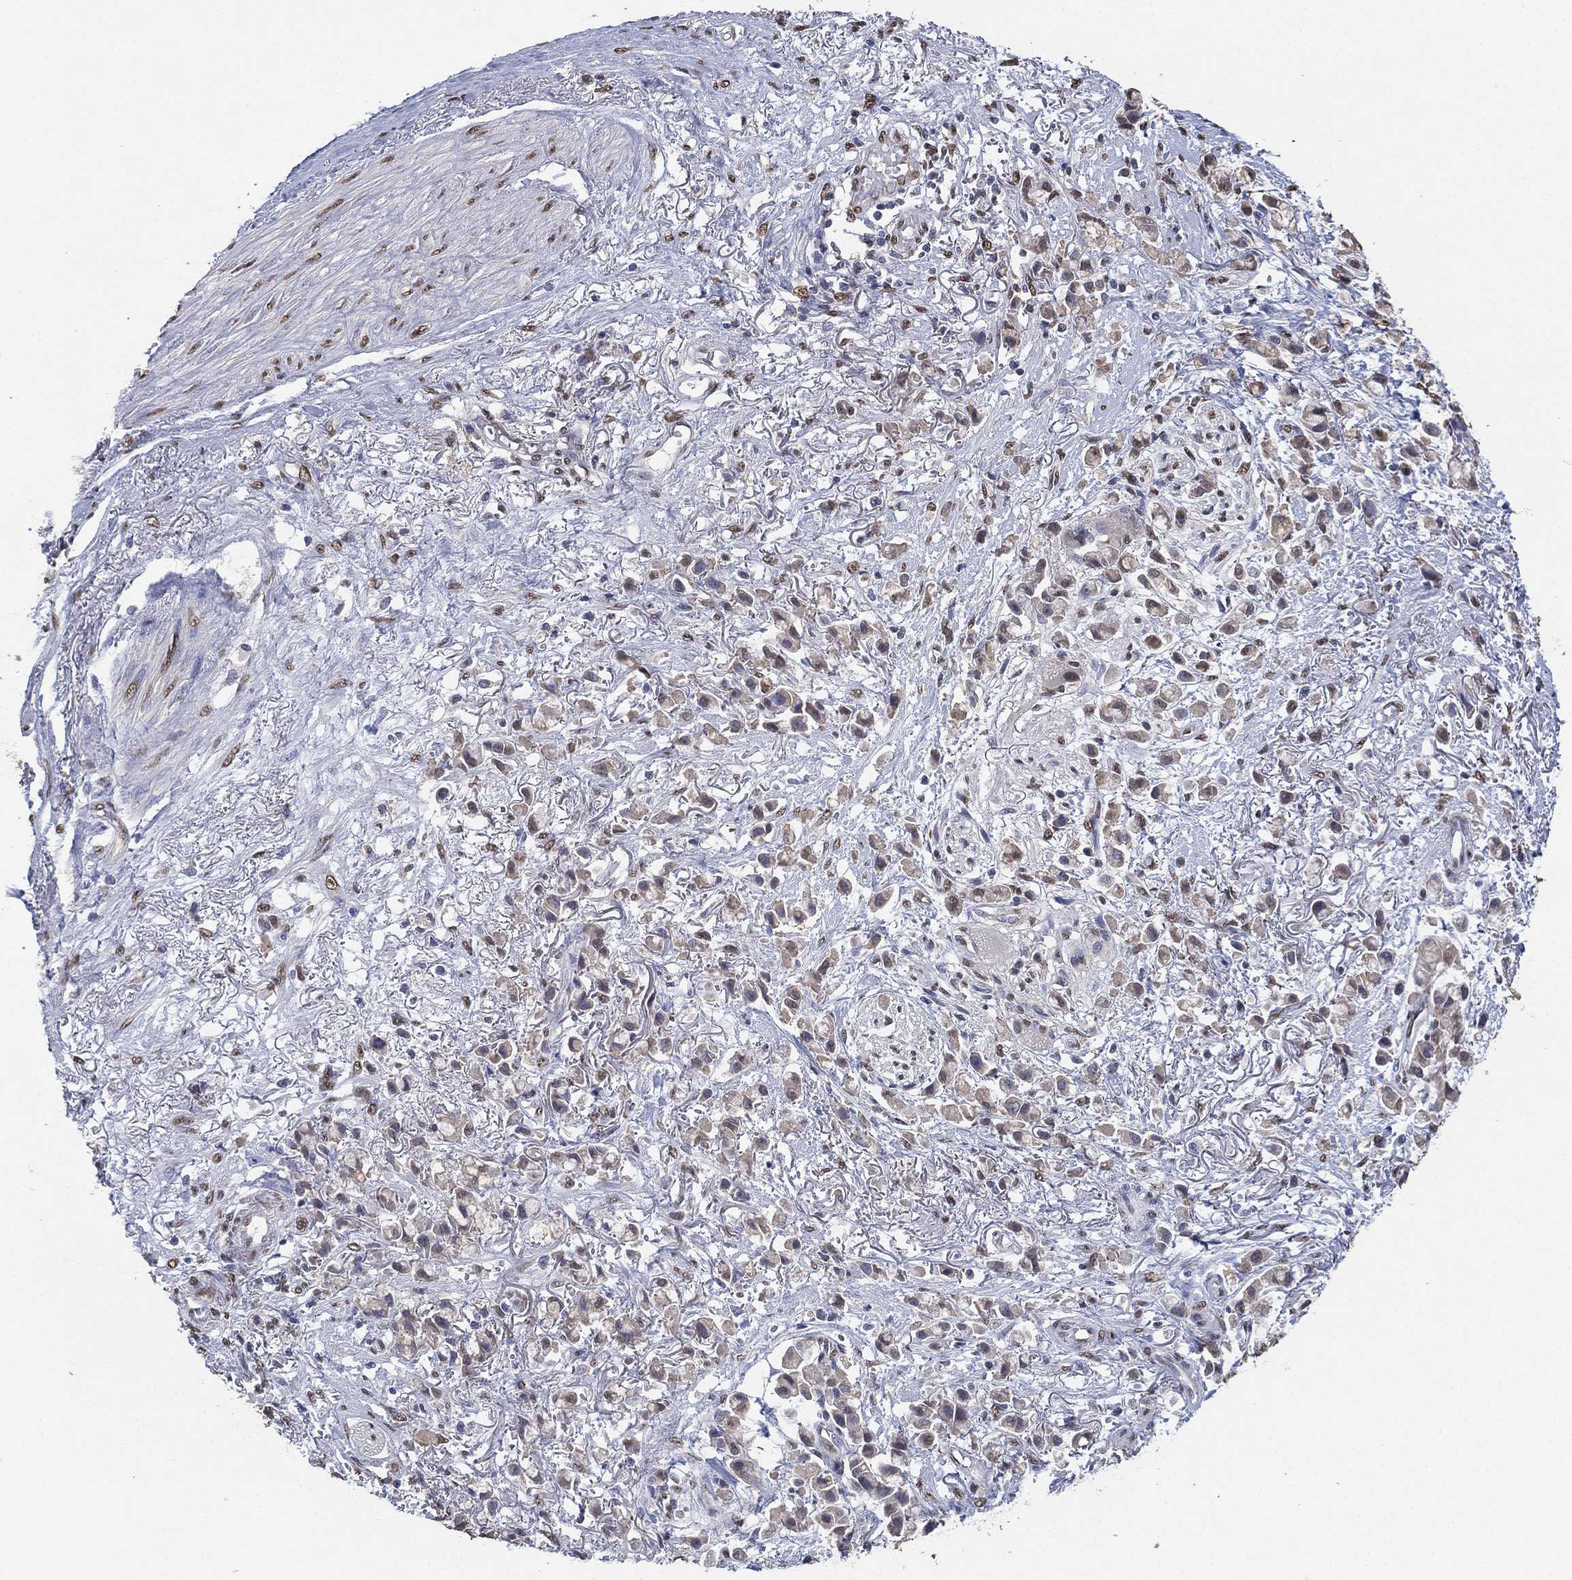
{"staining": {"intensity": "weak", "quantity": "25%-75%", "location": "cytoplasmic/membranous"}, "tissue": "stomach cancer", "cell_type": "Tumor cells", "image_type": "cancer", "snomed": [{"axis": "morphology", "description": "Adenocarcinoma, NOS"}, {"axis": "topography", "description": "Stomach"}], "caption": "DAB immunohistochemical staining of human adenocarcinoma (stomach) shows weak cytoplasmic/membranous protein positivity in approximately 25%-75% of tumor cells.", "gene": "ALDH7A1", "patient": {"sex": "female", "age": 81}}